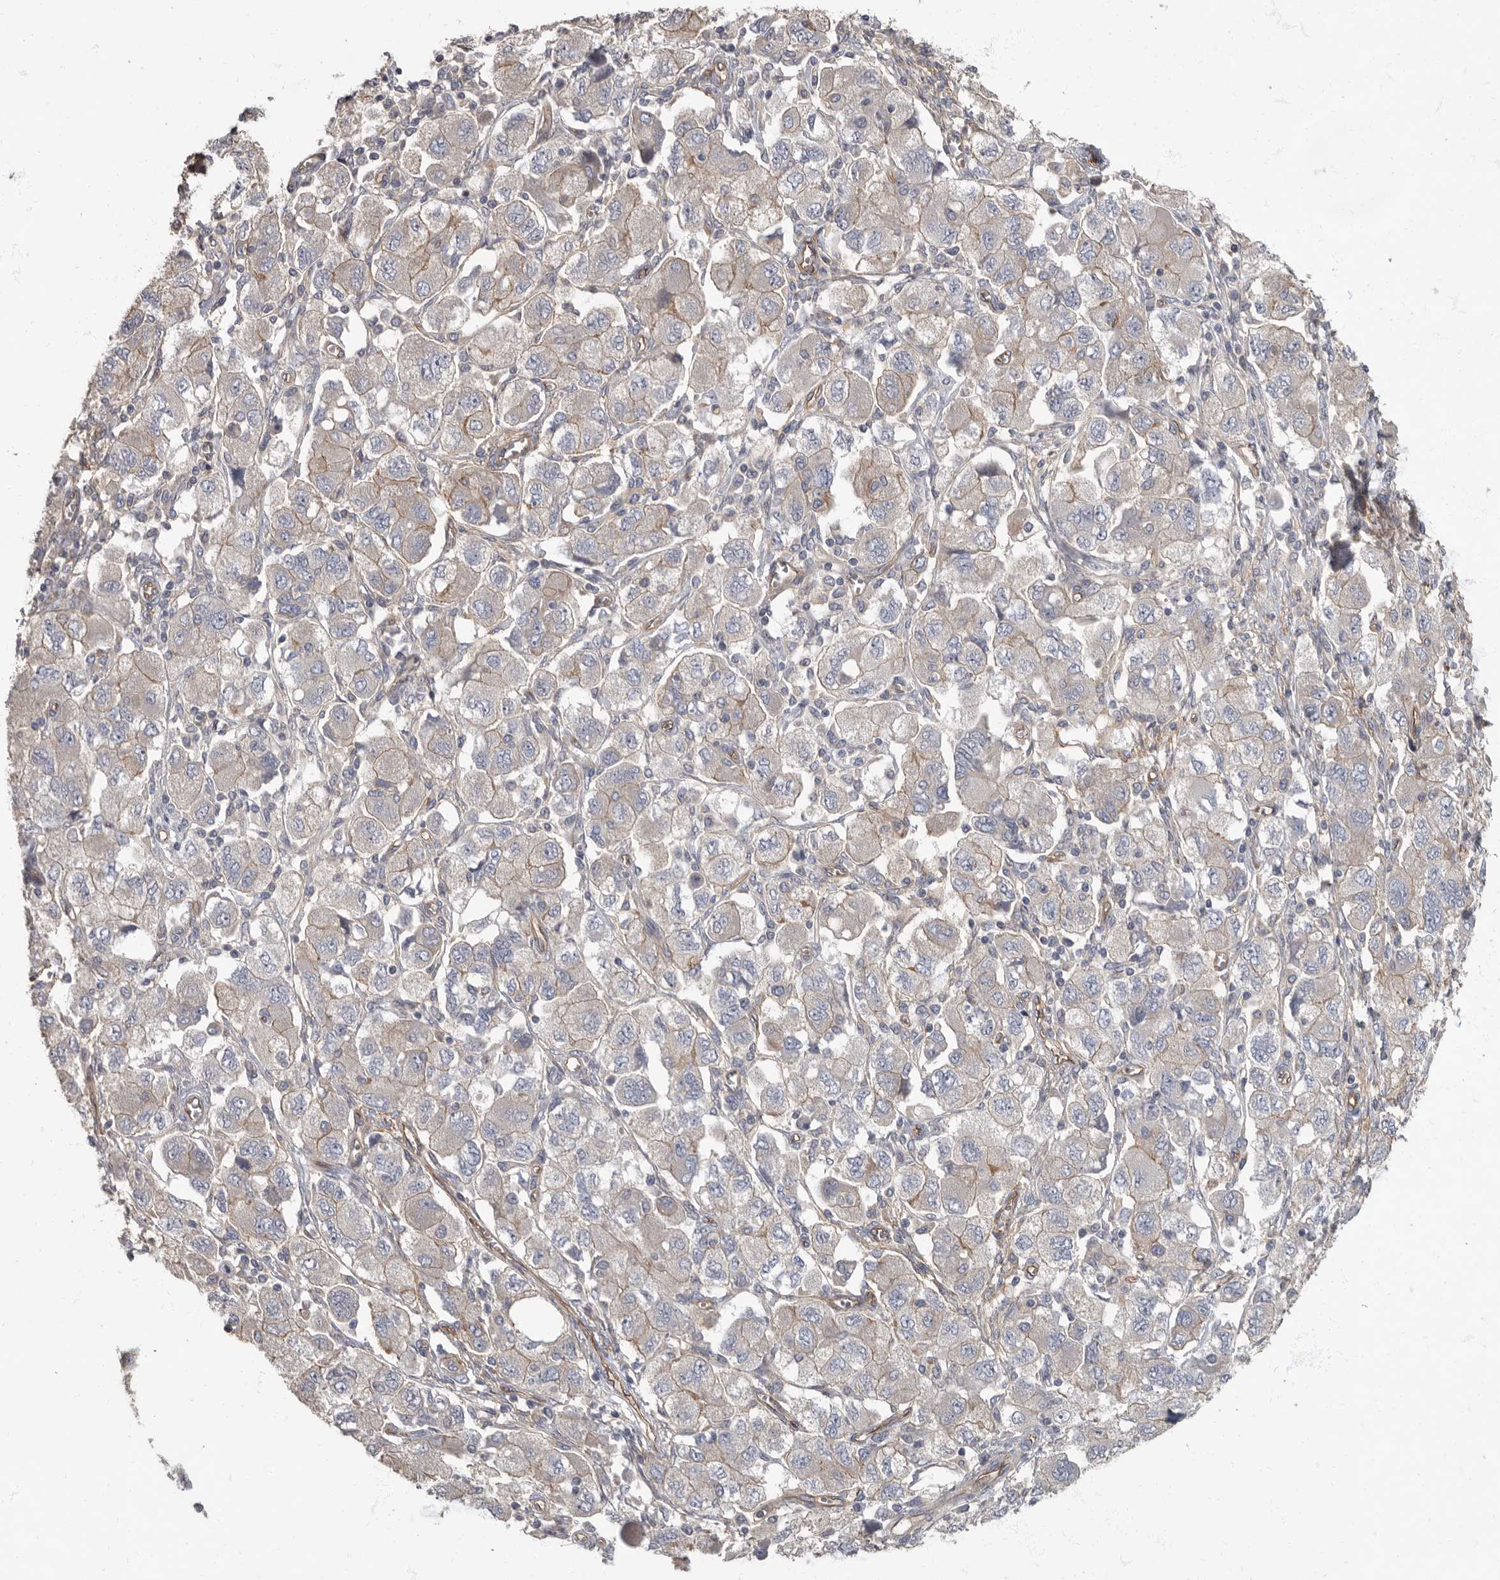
{"staining": {"intensity": "weak", "quantity": "<25%", "location": "cytoplasmic/membranous"}, "tissue": "ovarian cancer", "cell_type": "Tumor cells", "image_type": "cancer", "snomed": [{"axis": "morphology", "description": "Carcinoma, NOS"}, {"axis": "morphology", "description": "Cystadenocarcinoma, serous, NOS"}, {"axis": "topography", "description": "Ovary"}], "caption": "There is no significant positivity in tumor cells of serous cystadenocarcinoma (ovarian).", "gene": "PDK1", "patient": {"sex": "female", "age": 69}}